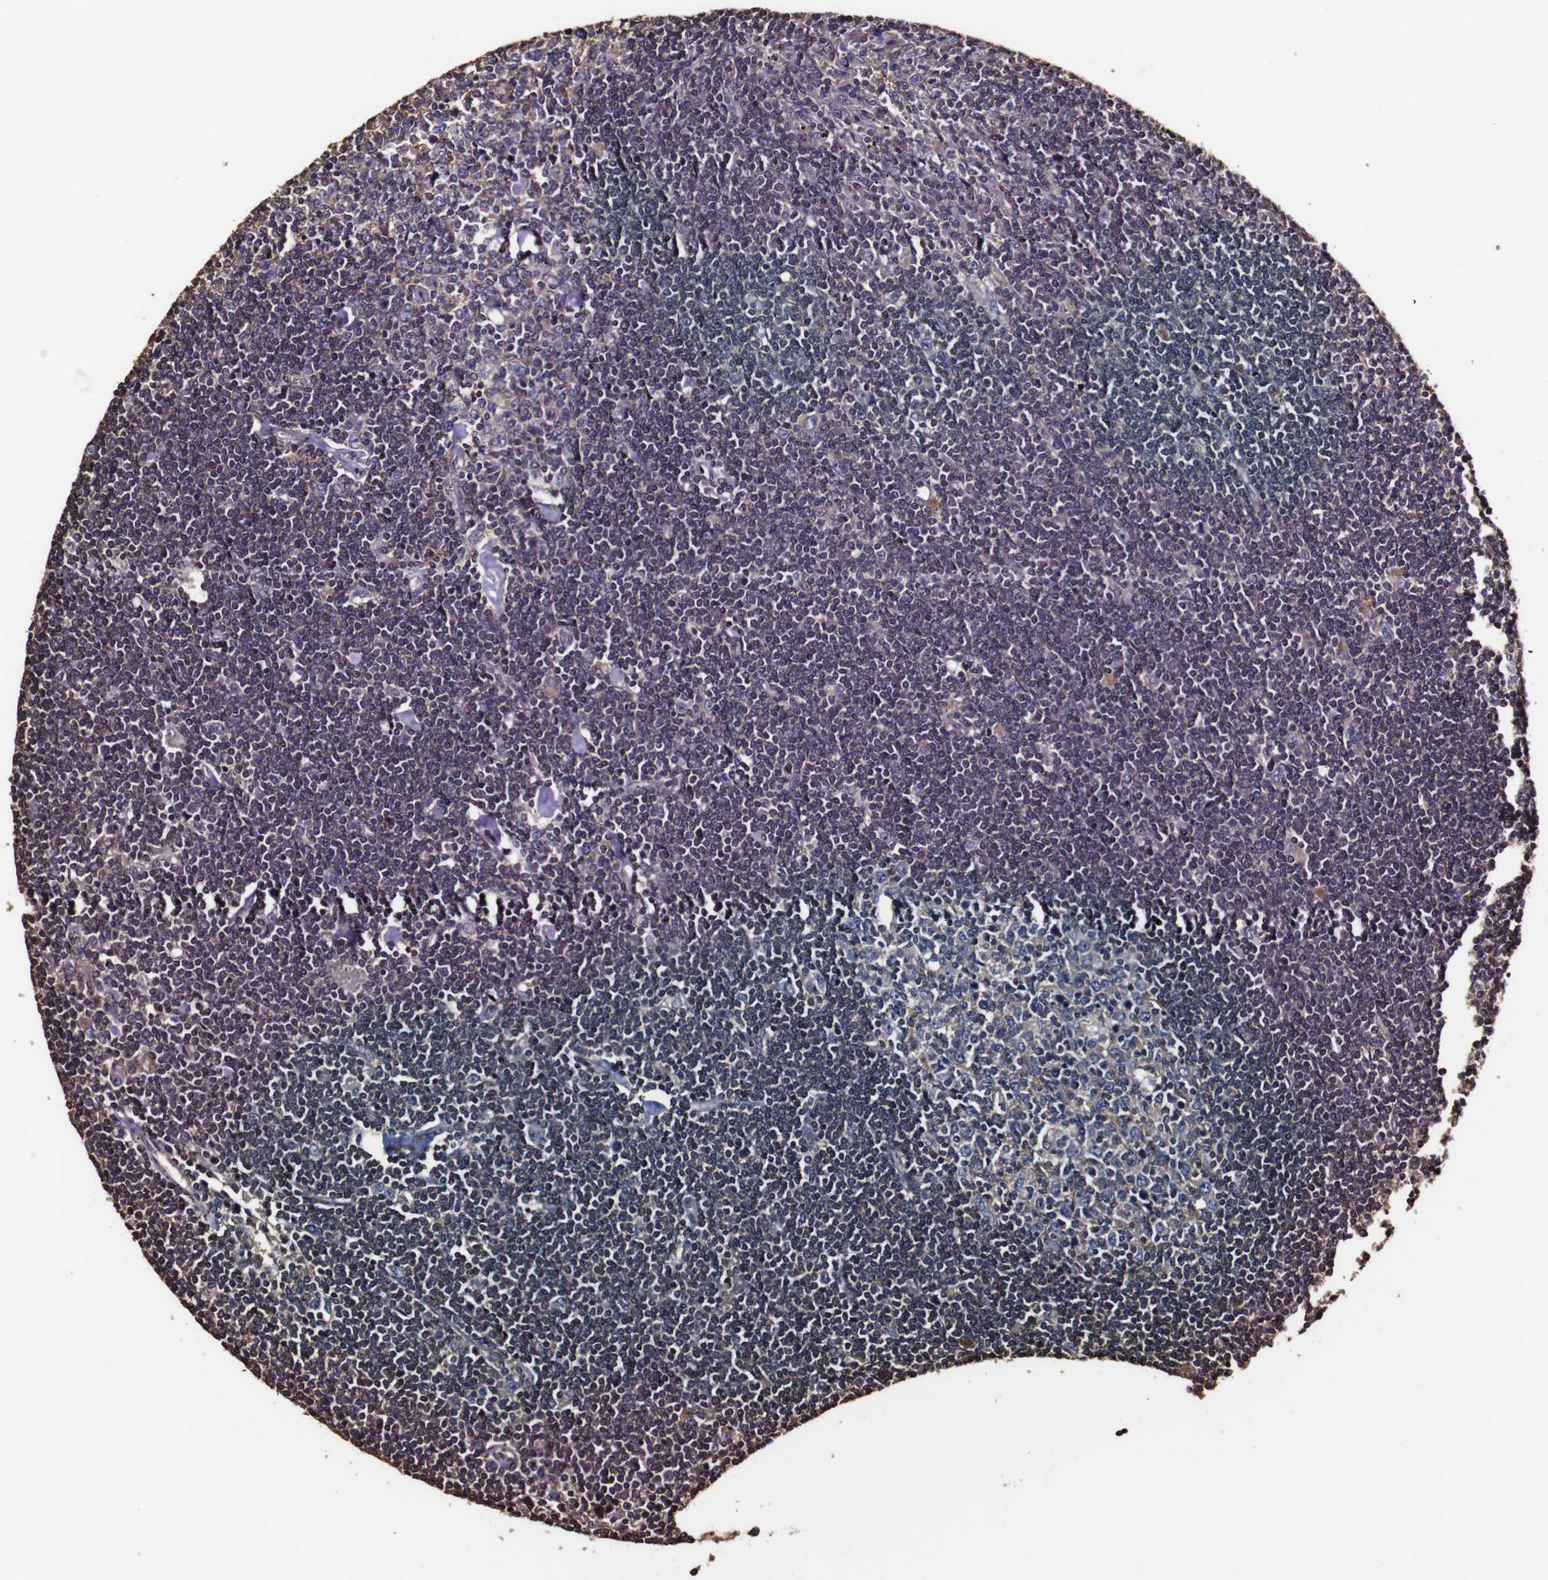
{"staining": {"intensity": "negative", "quantity": "none", "location": "none"}, "tissue": "lymphoma", "cell_type": "Tumor cells", "image_type": "cancer", "snomed": [{"axis": "morphology", "description": "Malignant lymphoma, non-Hodgkin's type, Low grade"}, {"axis": "topography", "description": "Spleen"}], "caption": "Immunohistochemical staining of human lymphoma shows no significant positivity in tumor cells.", "gene": "MSN", "patient": {"sex": "male", "age": 76}}